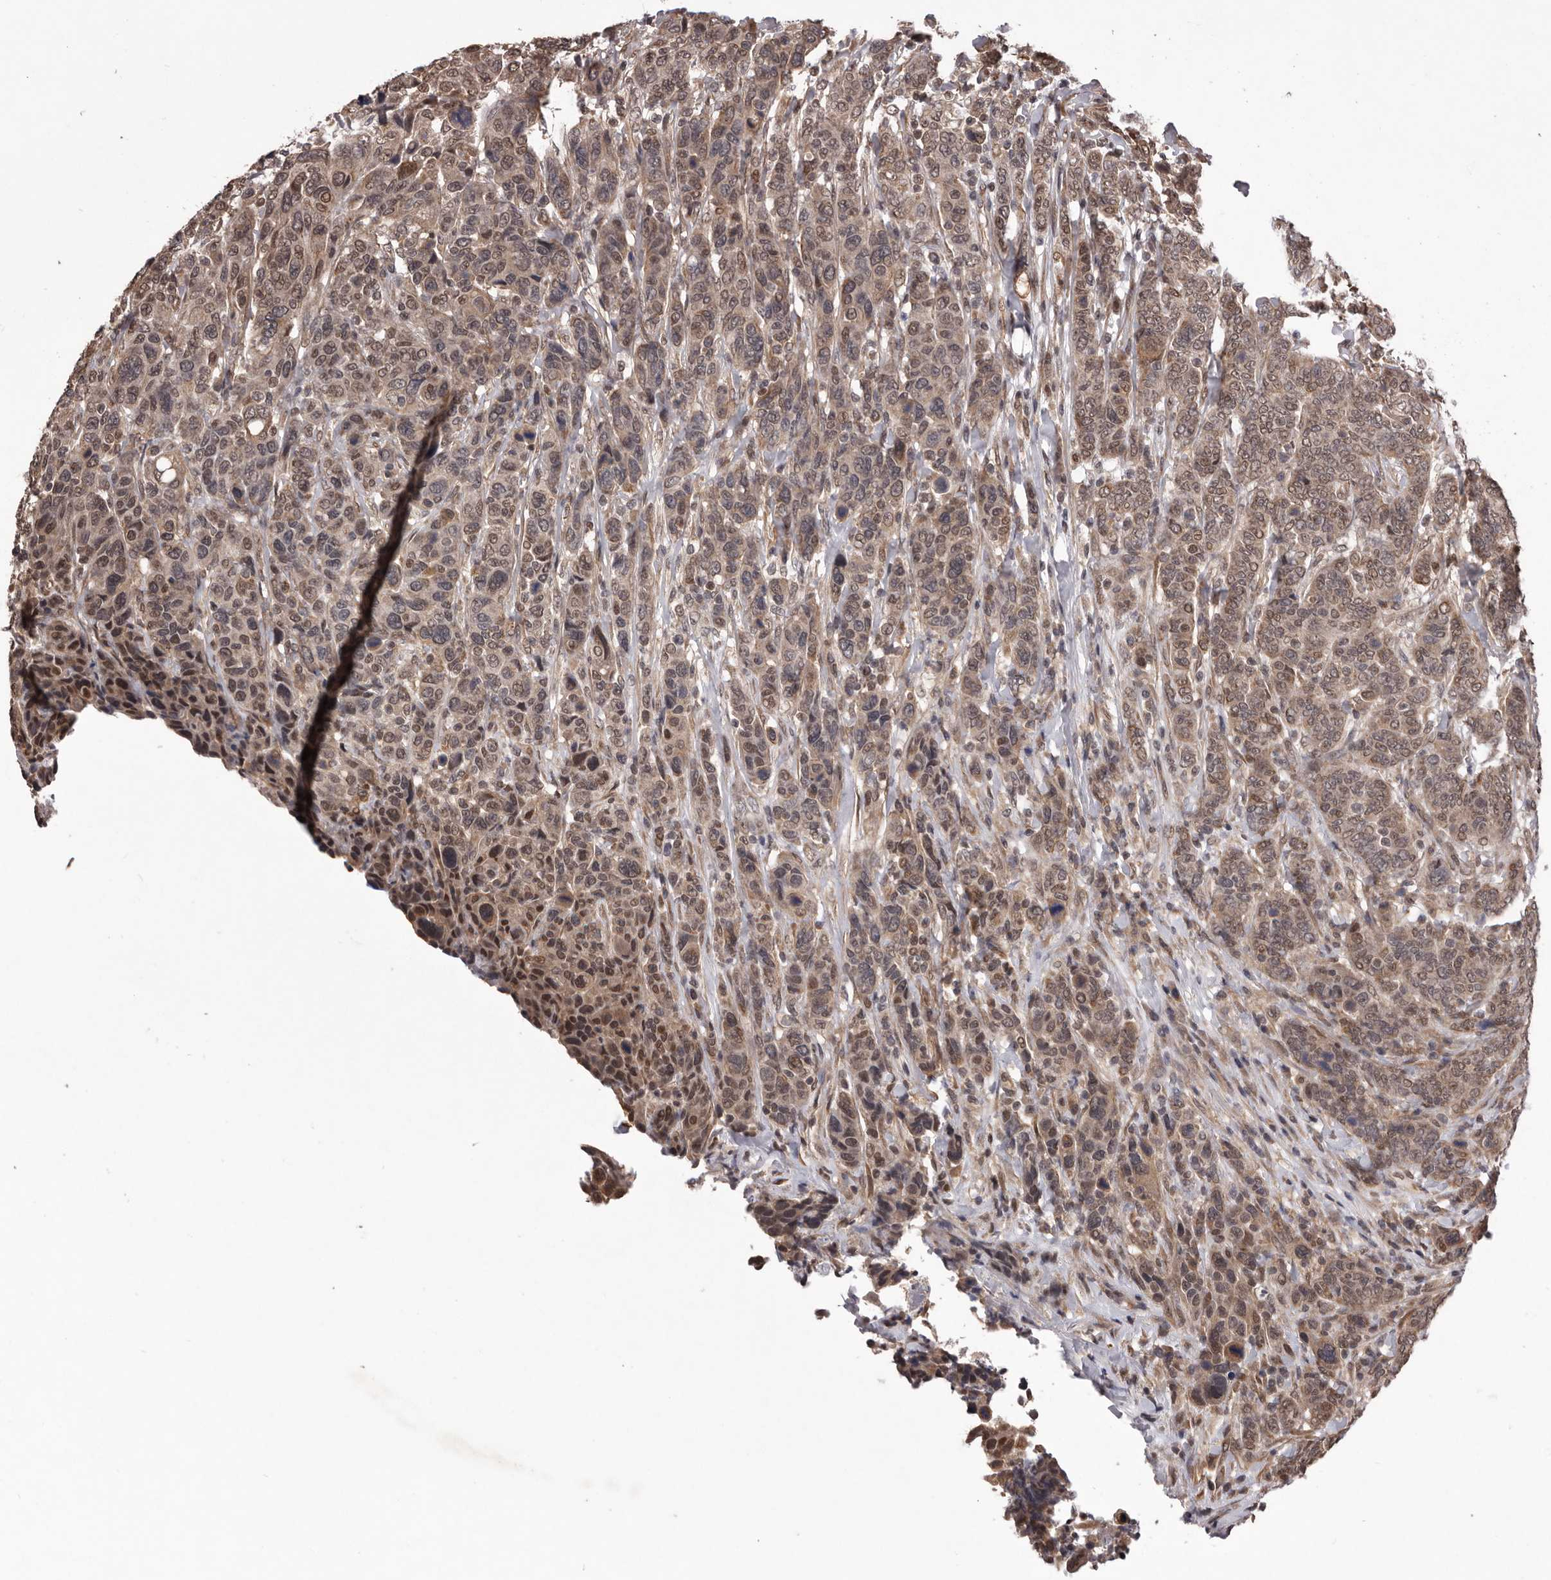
{"staining": {"intensity": "moderate", "quantity": ">75%", "location": "cytoplasmic/membranous,nuclear"}, "tissue": "breast cancer", "cell_type": "Tumor cells", "image_type": "cancer", "snomed": [{"axis": "morphology", "description": "Duct carcinoma"}, {"axis": "topography", "description": "Breast"}], "caption": "Tumor cells show moderate cytoplasmic/membranous and nuclear expression in approximately >75% of cells in intraductal carcinoma (breast).", "gene": "CELF3", "patient": {"sex": "female", "age": 37}}